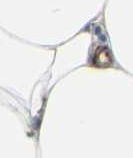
{"staining": {"intensity": "negative", "quantity": "none", "location": "none"}, "tissue": "adipose tissue", "cell_type": "Adipocytes", "image_type": "normal", "snomed": [{"axis": "morphology", "description": "Normal tissue, NOS"}, {"axis": "topography", "description": "Breast"}, {"axis": "topography", "description": "Adipose tissue"}], "caption": "Image shows no protein staining in adipocytes of normal adipose tissue.", "gene": "IGHG1", "patient": {"sex": "female", "age": 25}}